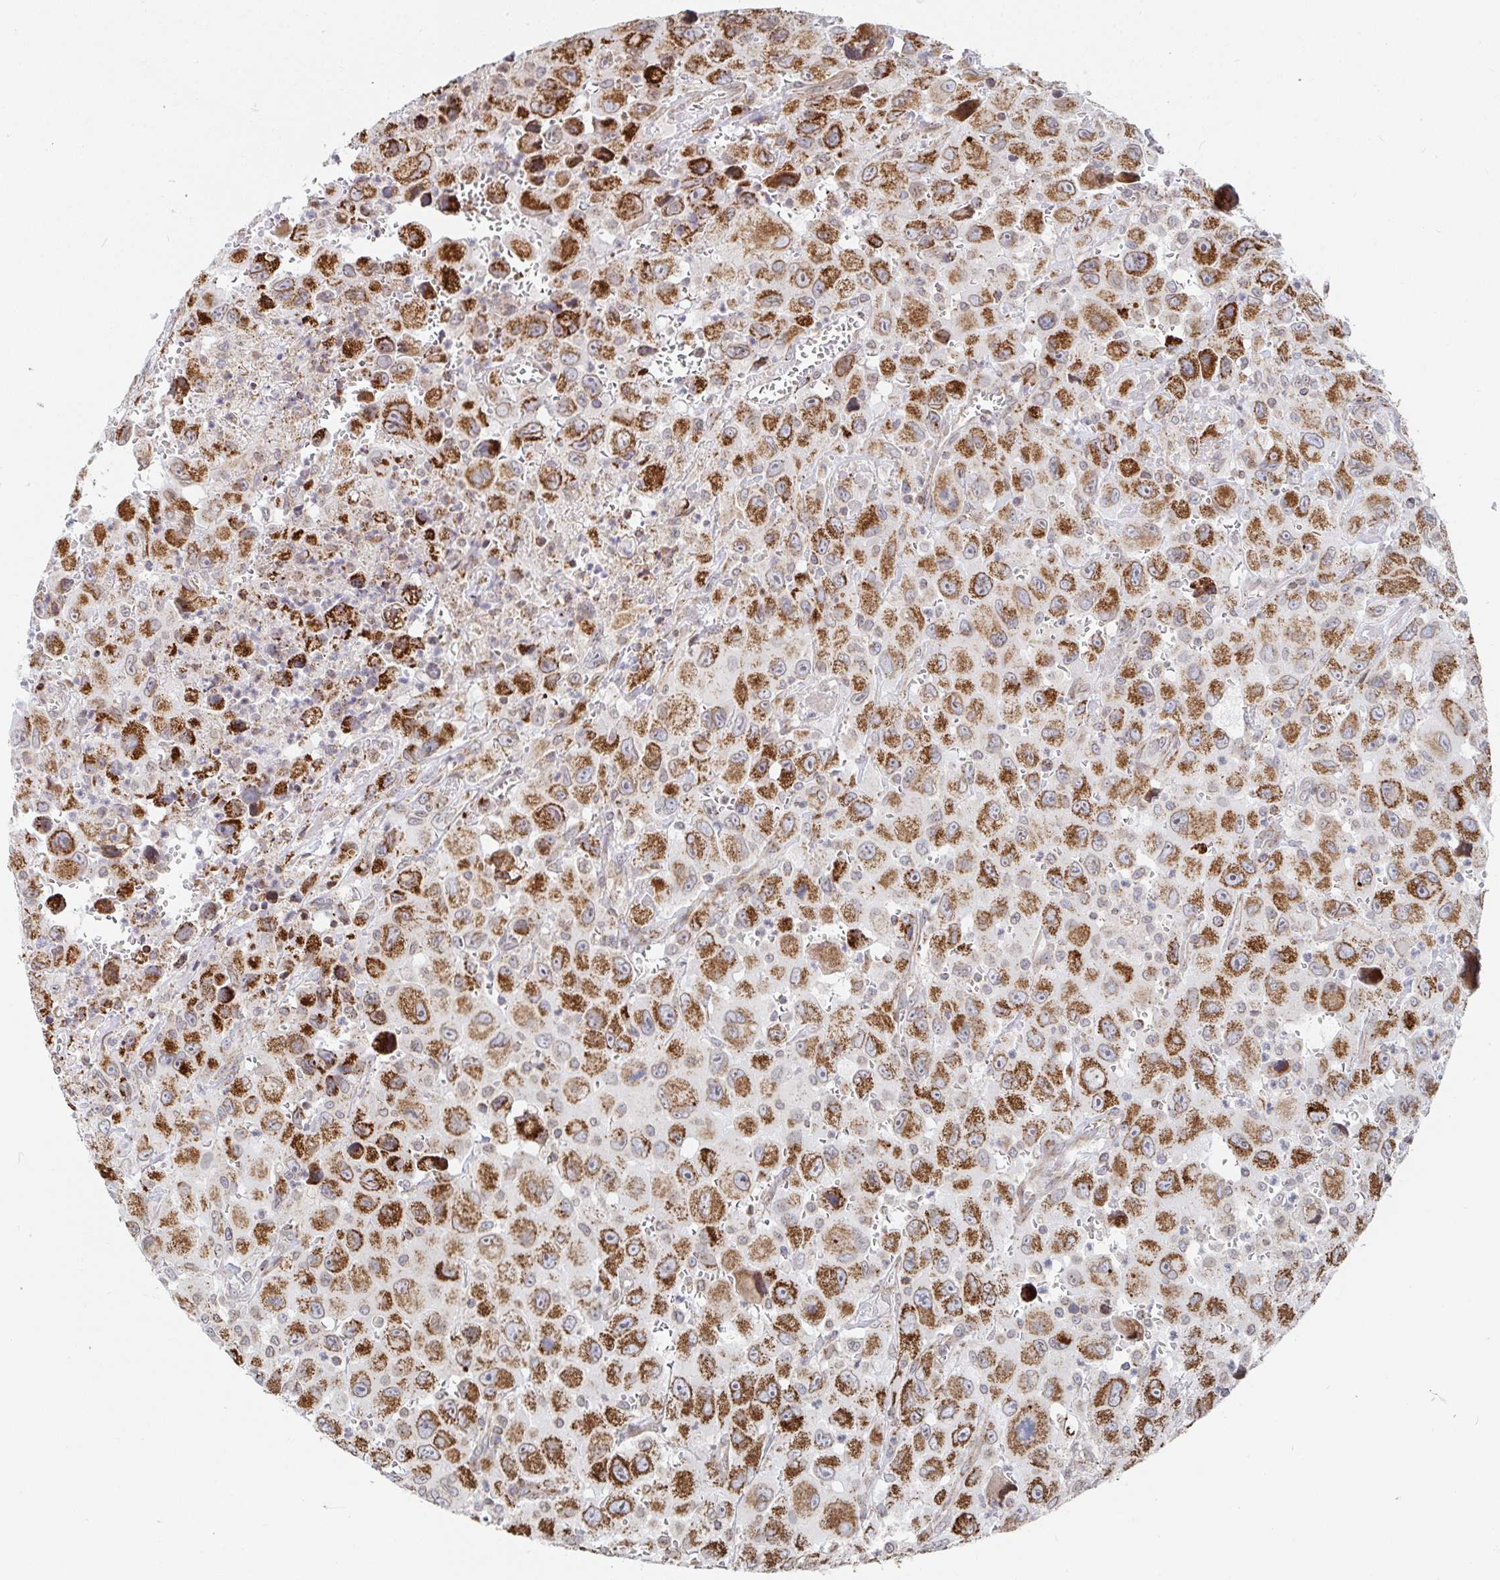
{"staining": {"intensity": "strong", "quantity": ">75%", "location": "cytoplasmic/membranous"}, "tissue": "head and neck cancer", "cell_type": "Tumor cells", "image_type": "cancer", "snomed": [{"axis": "morphology", "description": "Squamous cell carcinoma, NOS"}, {"axis": "morphology", "description": "Squamous cell carcinoma, metastatic, NOS"}, {"axis": "topography", "description": "Oral tissue"}, {"axis": "topography", "description": "Head-Neck"}], "caption": "This micrograph demonstrates immunohistochemistry (IHC) staining of human head and neck cancer, with high strong cytoplasmic/membranous expression in about >75% of tumor cells.", "gene": "STARD8", "patient": {"sex": "female", "age": 85}}